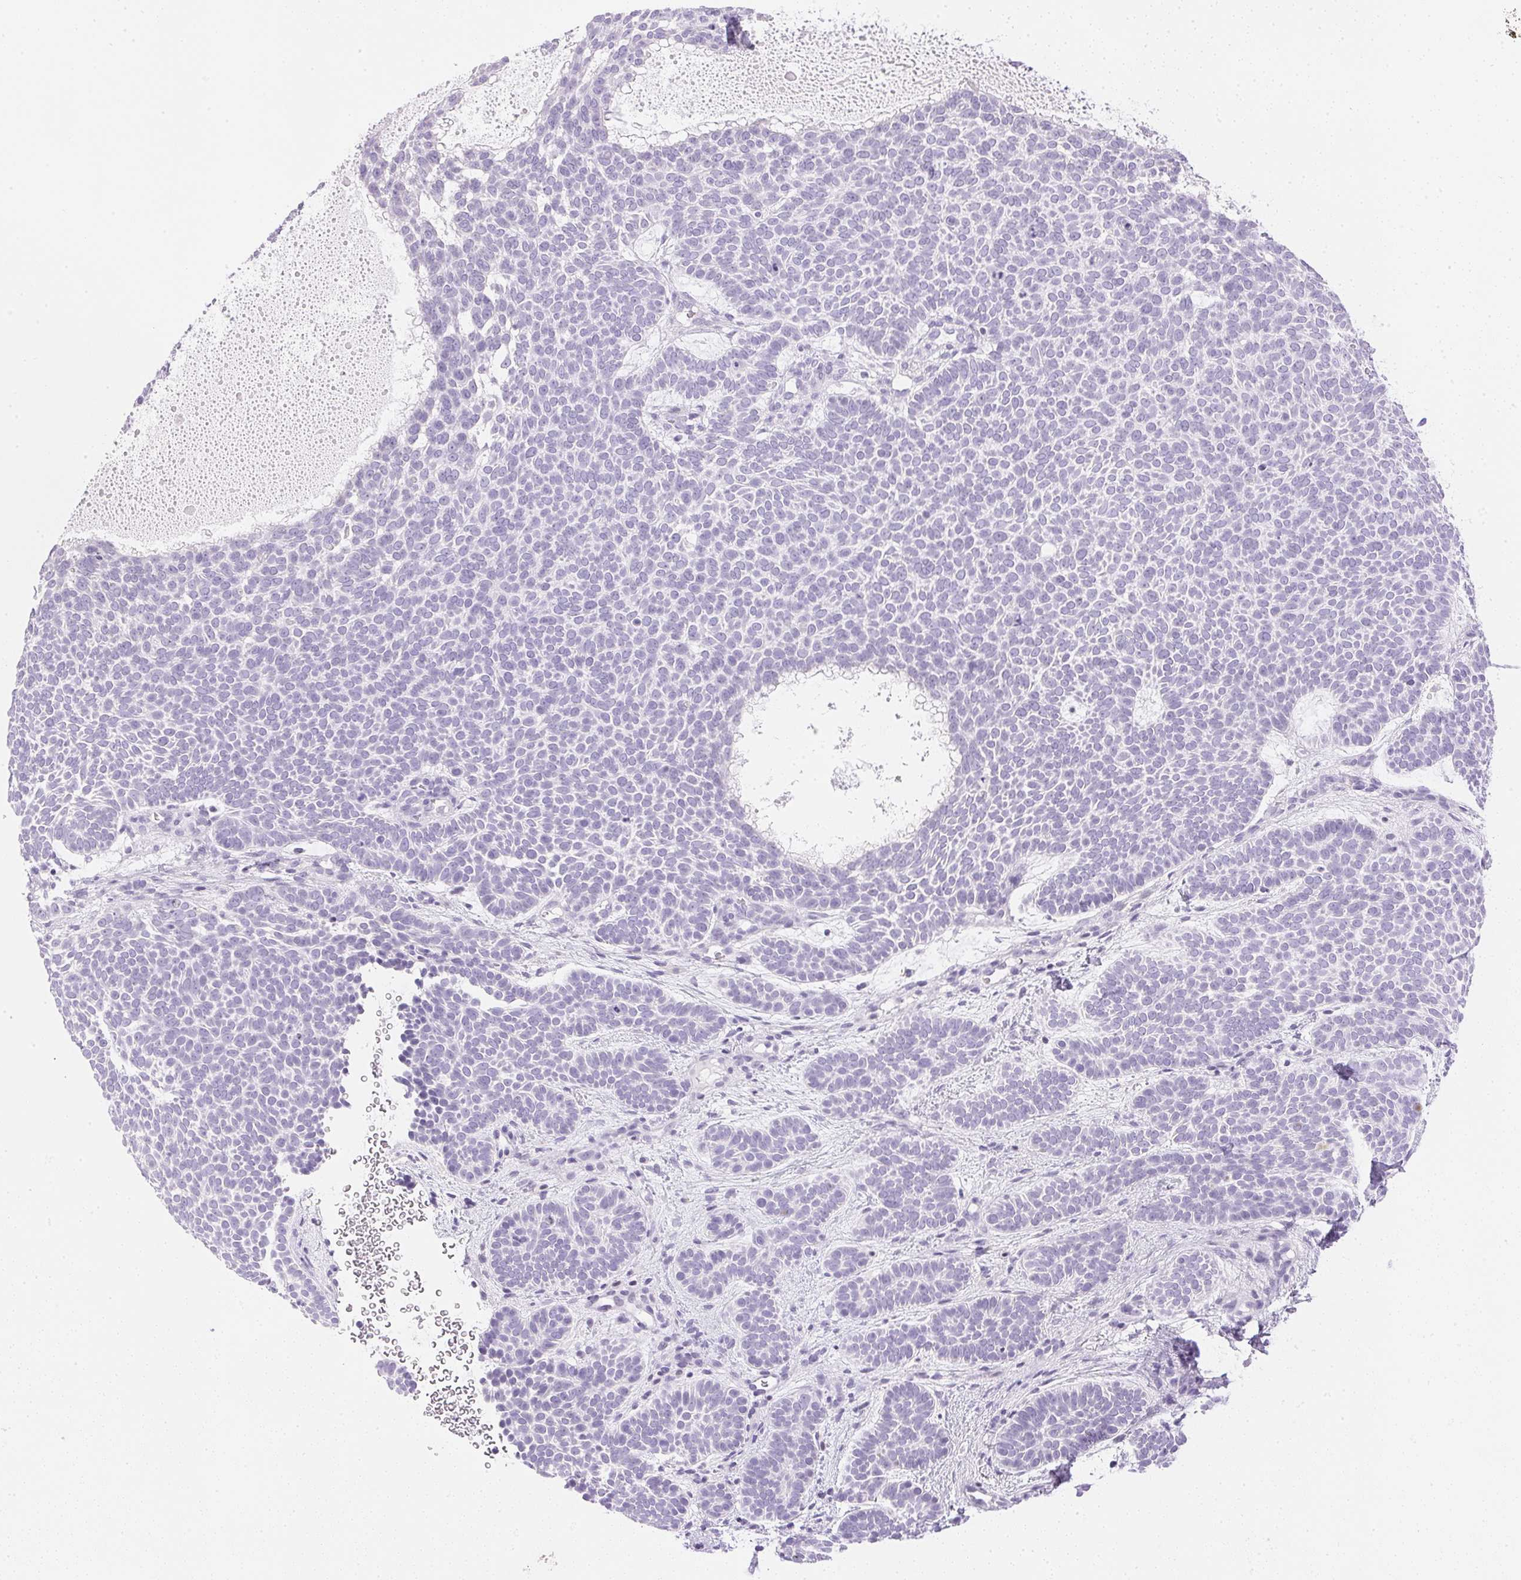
{"staining": {"intensity": "negative", "quantity": "none", "location": "none"}, "tissue": "skin cancer", "cell_type": "Tumor cells", "image_type": "cancer", "snomed": [{"axis": "morphology", "description": "Basal cell carcinoma"}, {"axis": "topography", "description": "Skin"}], "caption": "A photomicrograph of human skin cancer (basal cell carcinoma) is negative for staining in tumor cells. (Immunohistochemistry (ihc), brightfield microscopy, high magnification).", "gene": "CPB1", "patient": {"sex": "female", "age": 82}}